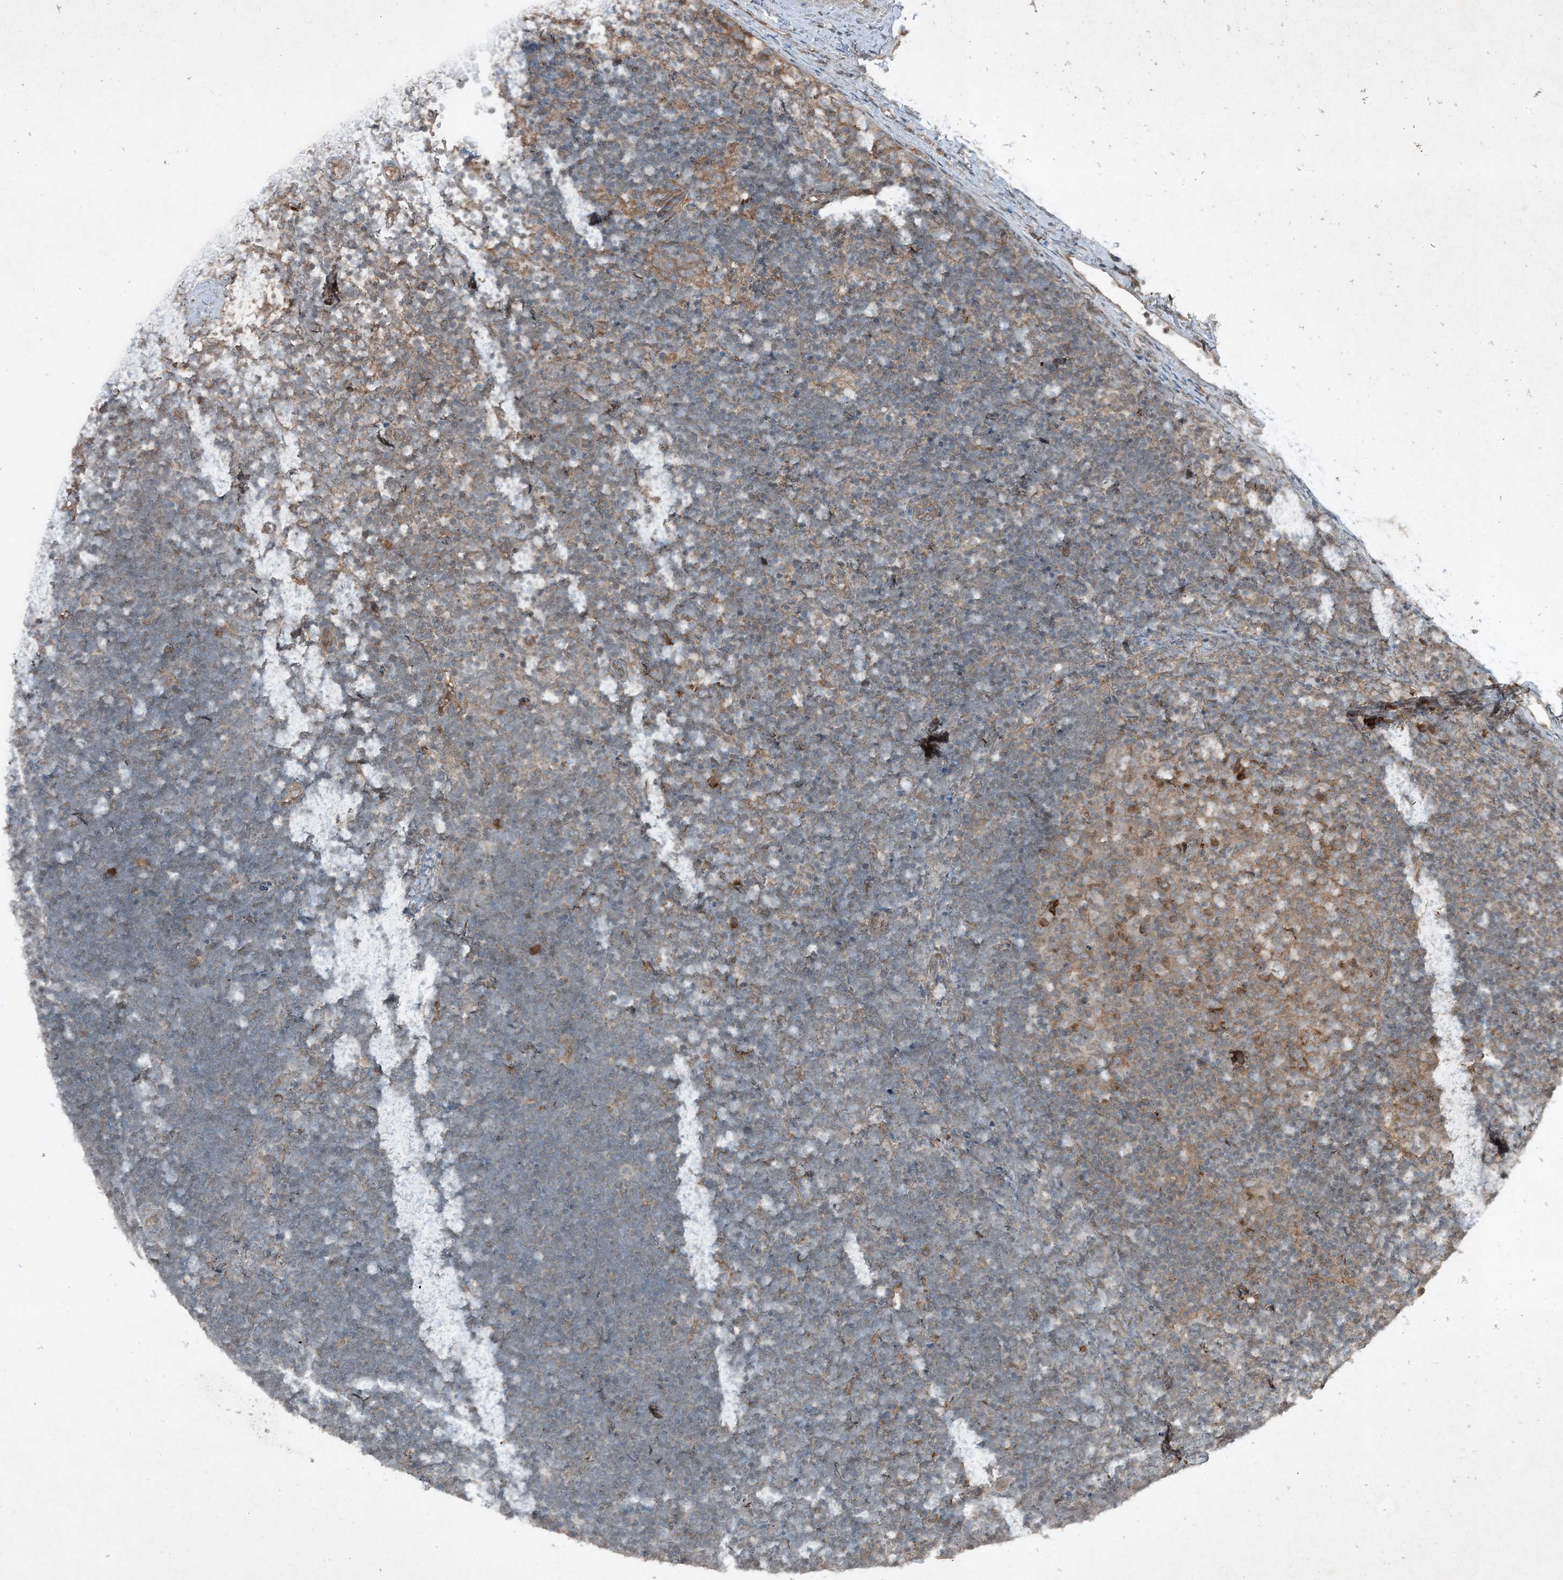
{"staining": {"intensity": "negative", "quantity": "none", "location": "none"}, "tissue": "lymphoma", "cell_type": "Tumor cells", "image_type": "cancer", "snomed": [{"axis": "morphology", "description": "Malignant lymphoma, non-Hodgkin's type, High grade"}, {"axis": "topography", "description": "Lymph node"}], "caption": "This is an immunohistochemistry image of human lymphoma. There is no positivity in tumor cells.", "gene": "MDN1", "patient": {"sex": "male", "age": 13}}